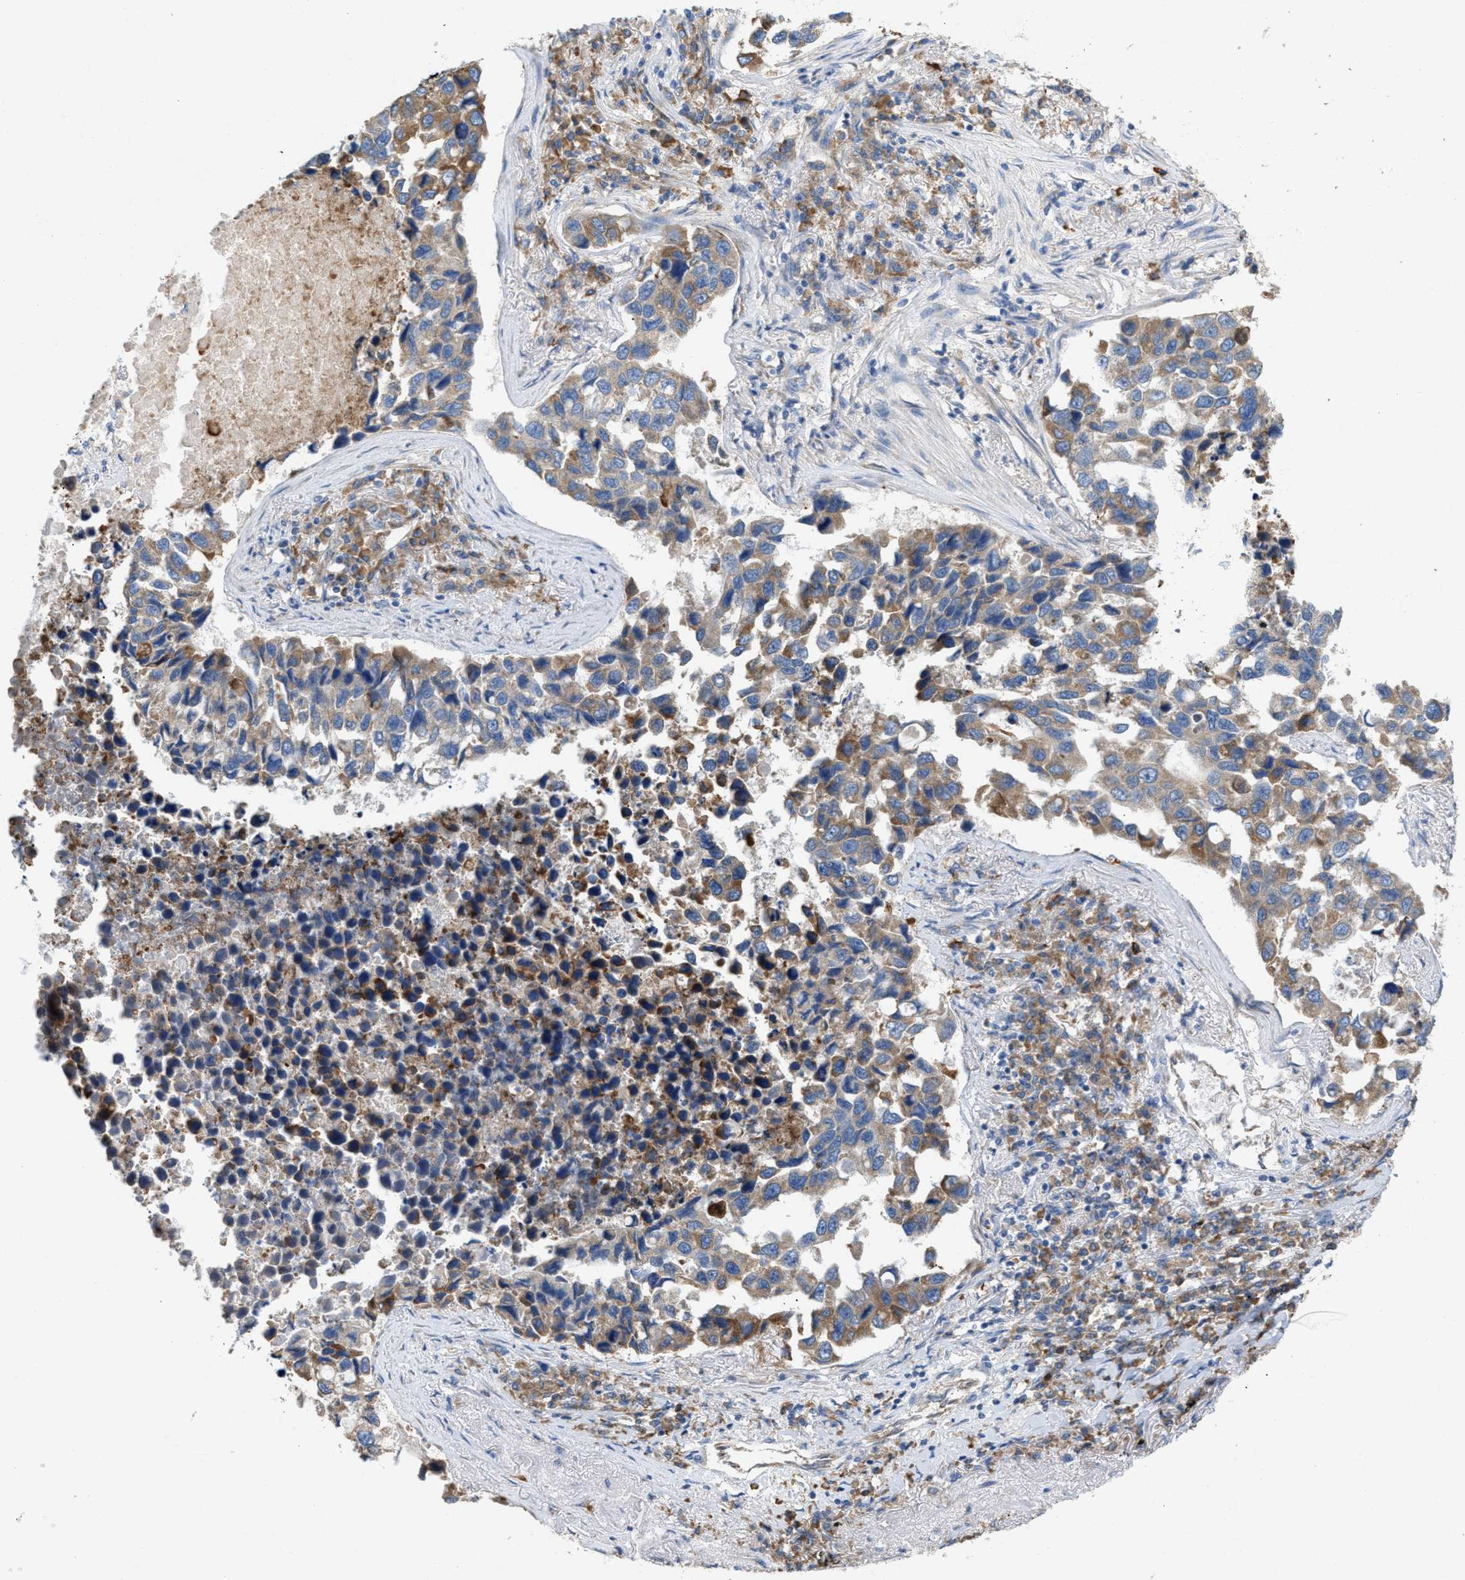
{"staining": {"intensity": "moderate", "quantity": "25%-75%", "location": "cytoplasmic/membranous"}, "tissue": "lung cancer", "cell_type": "Tumor cells", "image_type": "cancer", "snomed": [{"axis": "morphology", "description": "Adenocarcinoma, NOS"}, {"axis": "topography", "description": "Lung"}], "caption": "Immunohistochemistry (IHC) of adenocarcinoma (lung) exhibits medium levels of moderate cytoplasmic/membranous staining in approximately 25%-75% of tumor cells.", "gene": "DYNC2I1", "patient": {"sex": "male", "age": 64}}